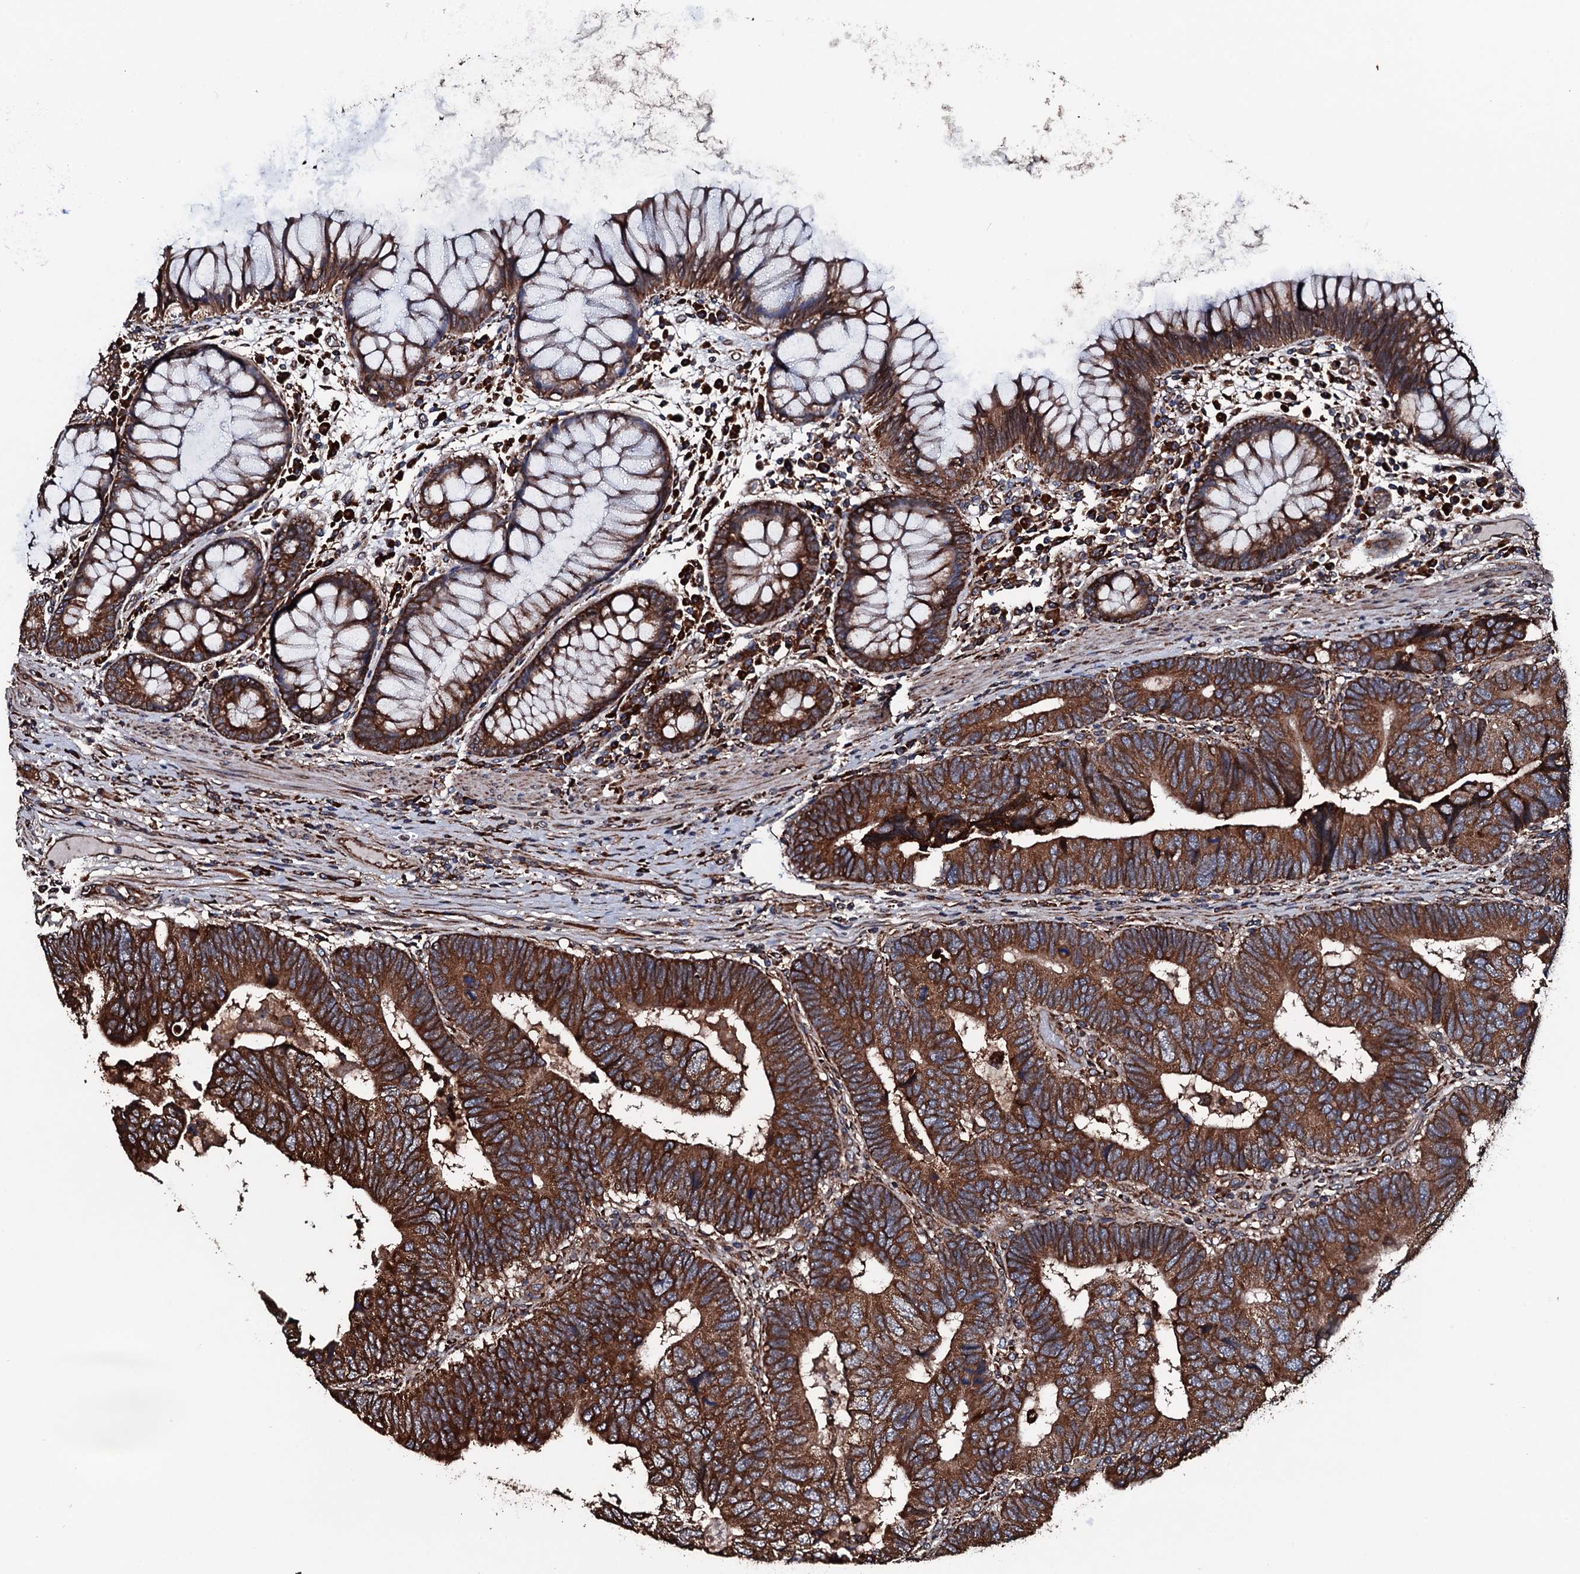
{"staining": {"intensity": "strong", "quantity": ">75%", "location": "cytoplasmic/membranous"}, "tissue": "colorectal cancer", "cell_type": "Tumor cells", "image_type": "cancer", "snomed": [{"axis": "morphology", "description": "Adenocarcinoma, NOS"}, {"axis": "topography", "description": "Colon"}], "caption": "High-magnification brightfield microscopy of colorectal cancer stained with DAB (brown) and counterstained with hematoxylin (blue). tumor cells exhibit strong cytoplasmic/membranous expression is appreciated in about>75% of cells.", "gene": "RAB12", "patient": {"sex": "female", "age": 67}}